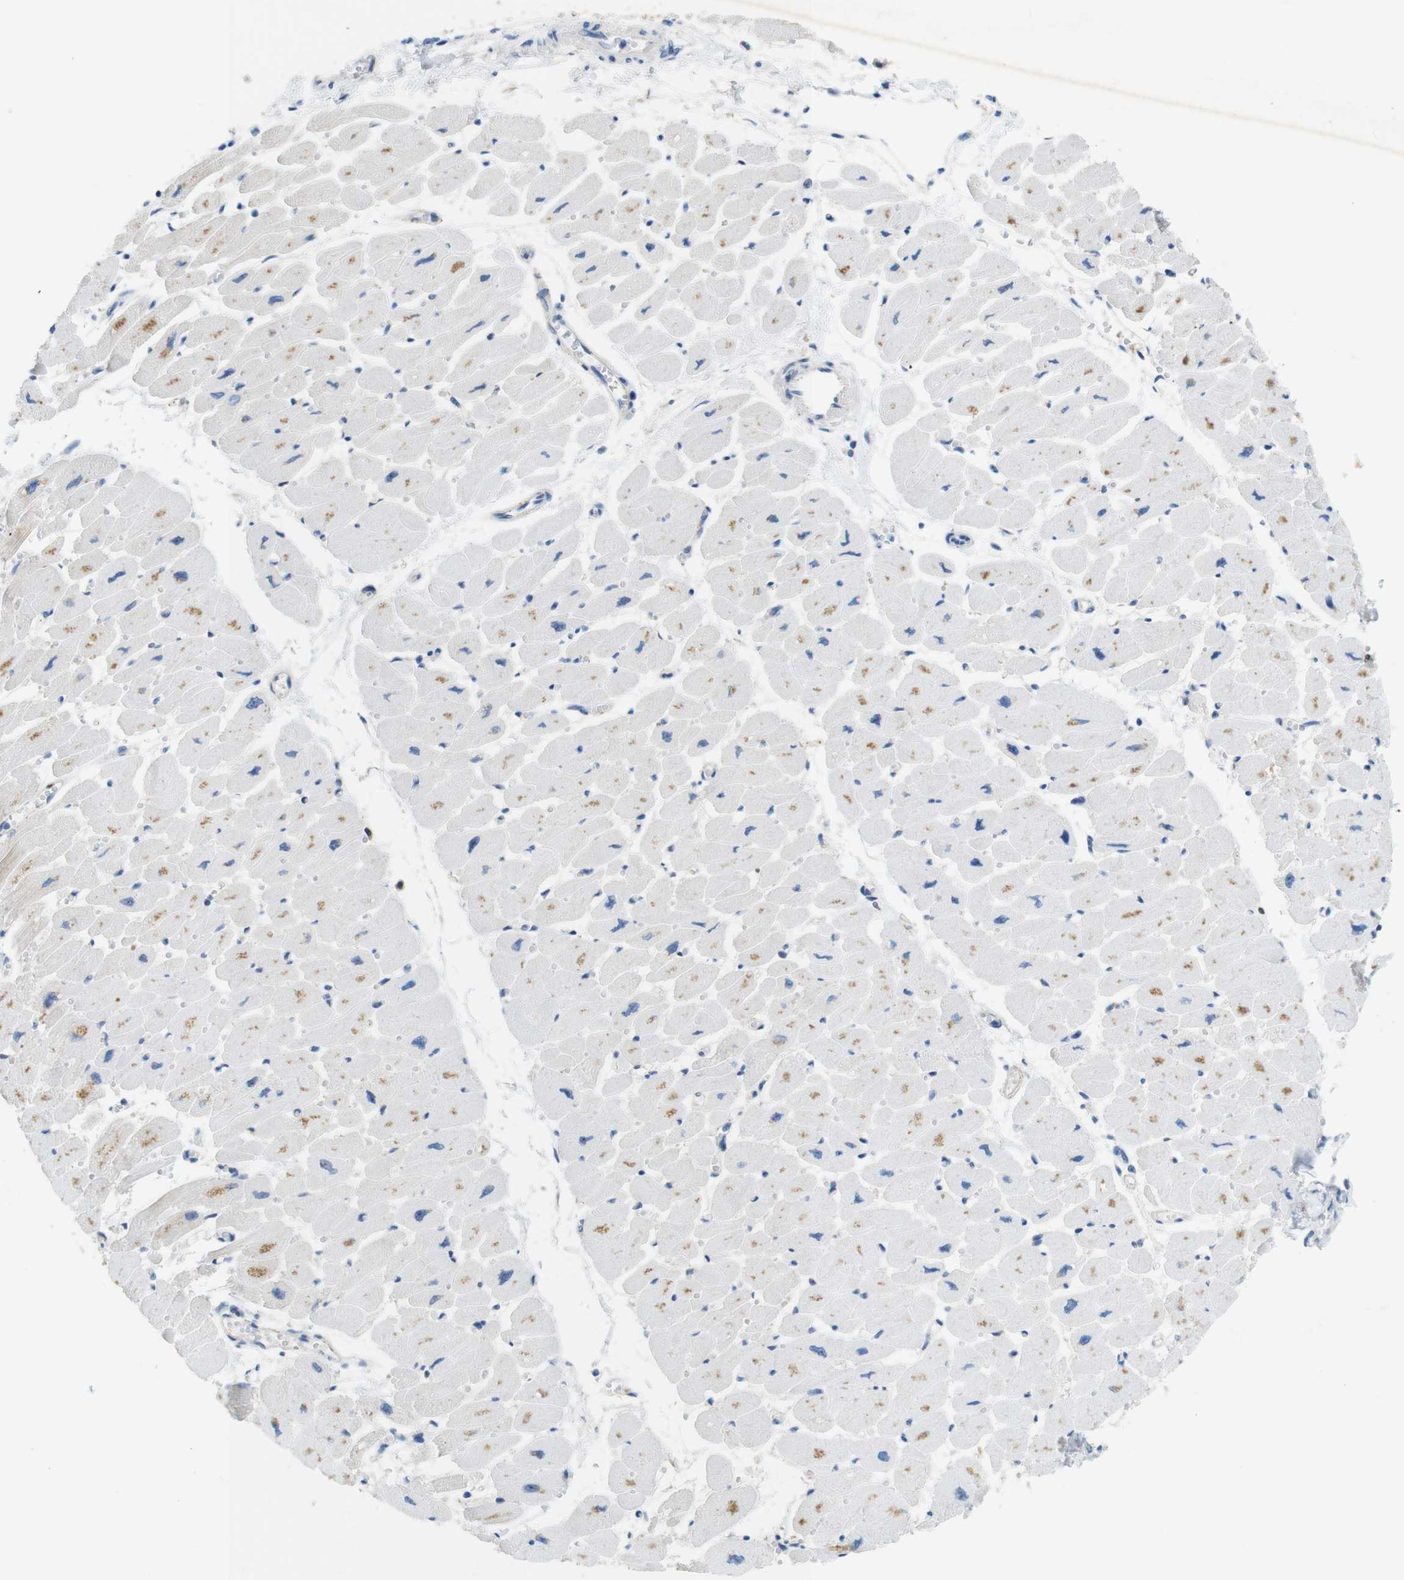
{"staining": {"intensity": "negative", "quantity": "none", "location": "none"}, "tissue": "heart muscle", "cell_type": "Cardiomyocytes", "image_type": "normal", "snomed": [{"axis": "morphology", "description": "Normal tissue, NOS"}, {"axis": "topography", "description": "Heart"}], "caption": "Immunohistochemistry photomicrograph of benign heart muscle stained for a protein (brown), which demonstrates no expression in cardiomyocytes. Nuclei are stained in blue.", "gene": "TJP3", "patient": {"sex": "female", "age": 54}}